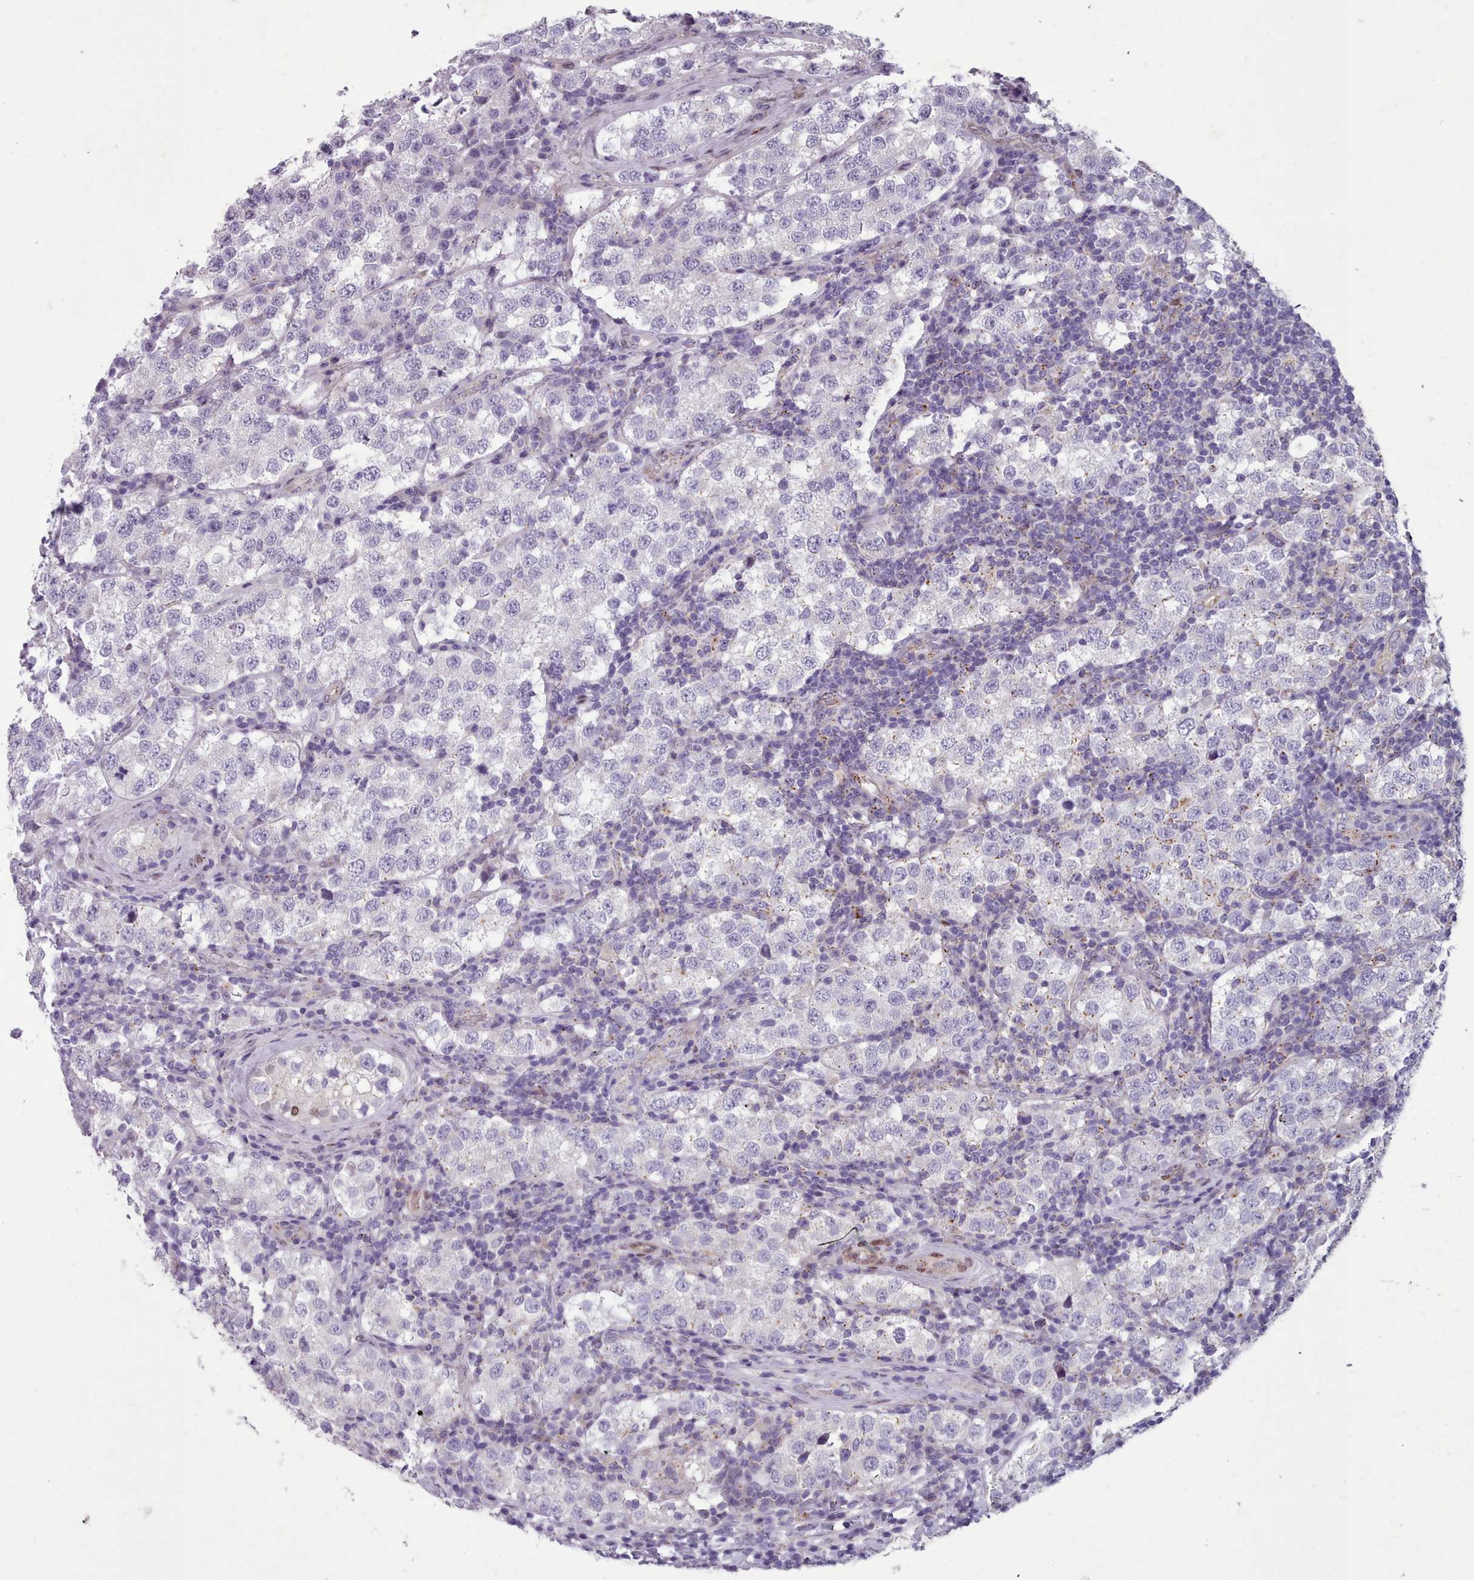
{"staining": {"intensity": "negative", "quantity": "none", "location": "none"}, "tissue": "testis cancer", "cell_type": "Tumor cells", "image_type": "cancer", "snomed": [{"axis": "morphology", "description": "Seminoma, NOS"}, {"axis": "topography", "description": "Testis"}], "caption": "IHC of seminoma (testis) shows no expression in tumor cells.", "gene": "KCNT2", "patient": {"sex": "male", "age": 34}}